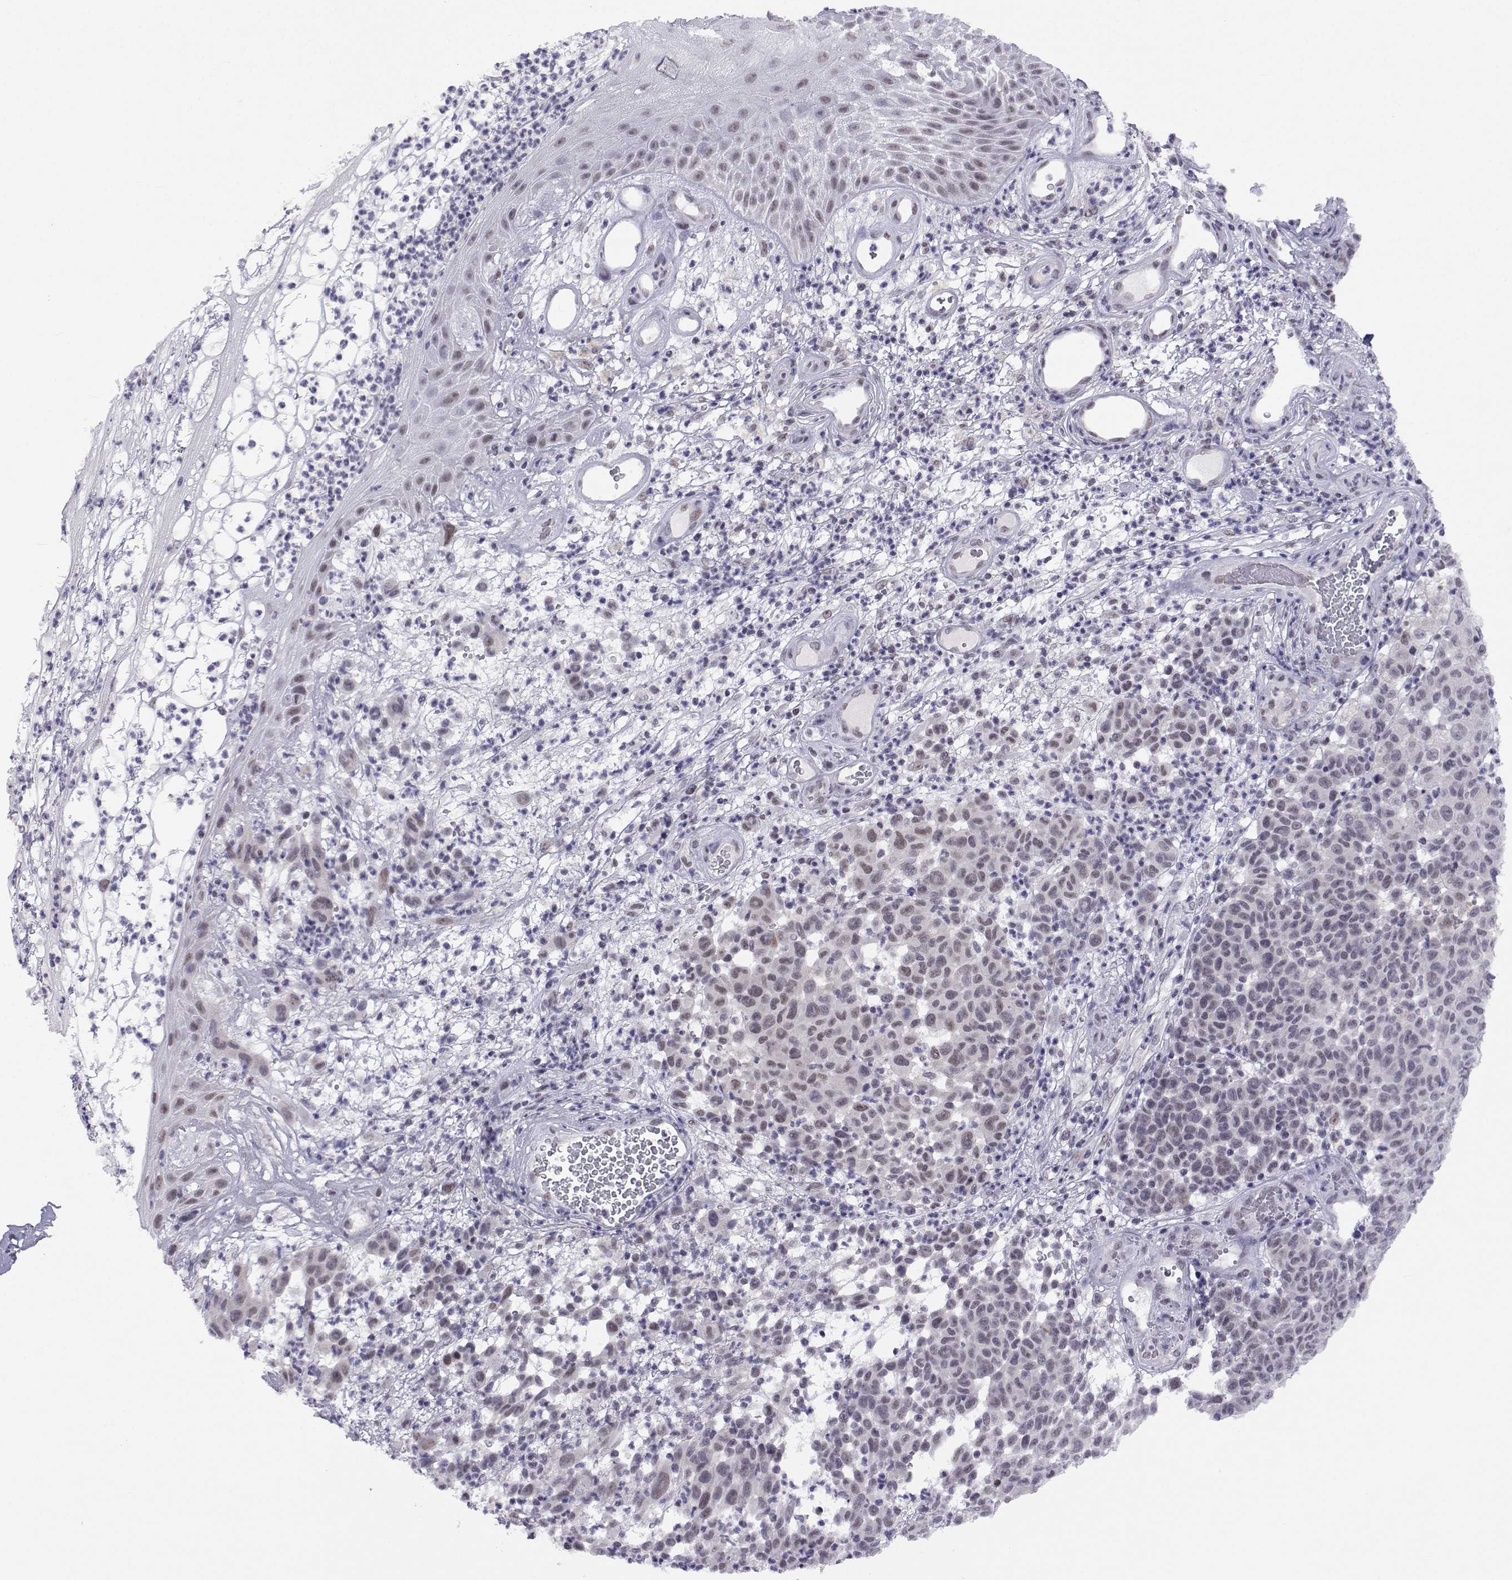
{"staining": {"intensity": "weak", "quantity": "<25%", "location": "nuclear"}, "tissue": "melanoma", "cell_type": "Tumor cells", "image_type": "cancer", "snomed": [{"axis": "morphology", "description": "Malignant melanoma, NOS"}, {"axis": "topography", "description": "Skin"}], "caption": "Immunohistochemistry (IHC) histopathology image of neoplastic tissue: malignant melanoma stained with DAB (3,3'-diaminobenzidine) shows no significant protein staining in tumor cells.", "gene": "MED26", "patient": {"sex": "male", "age": 59}}